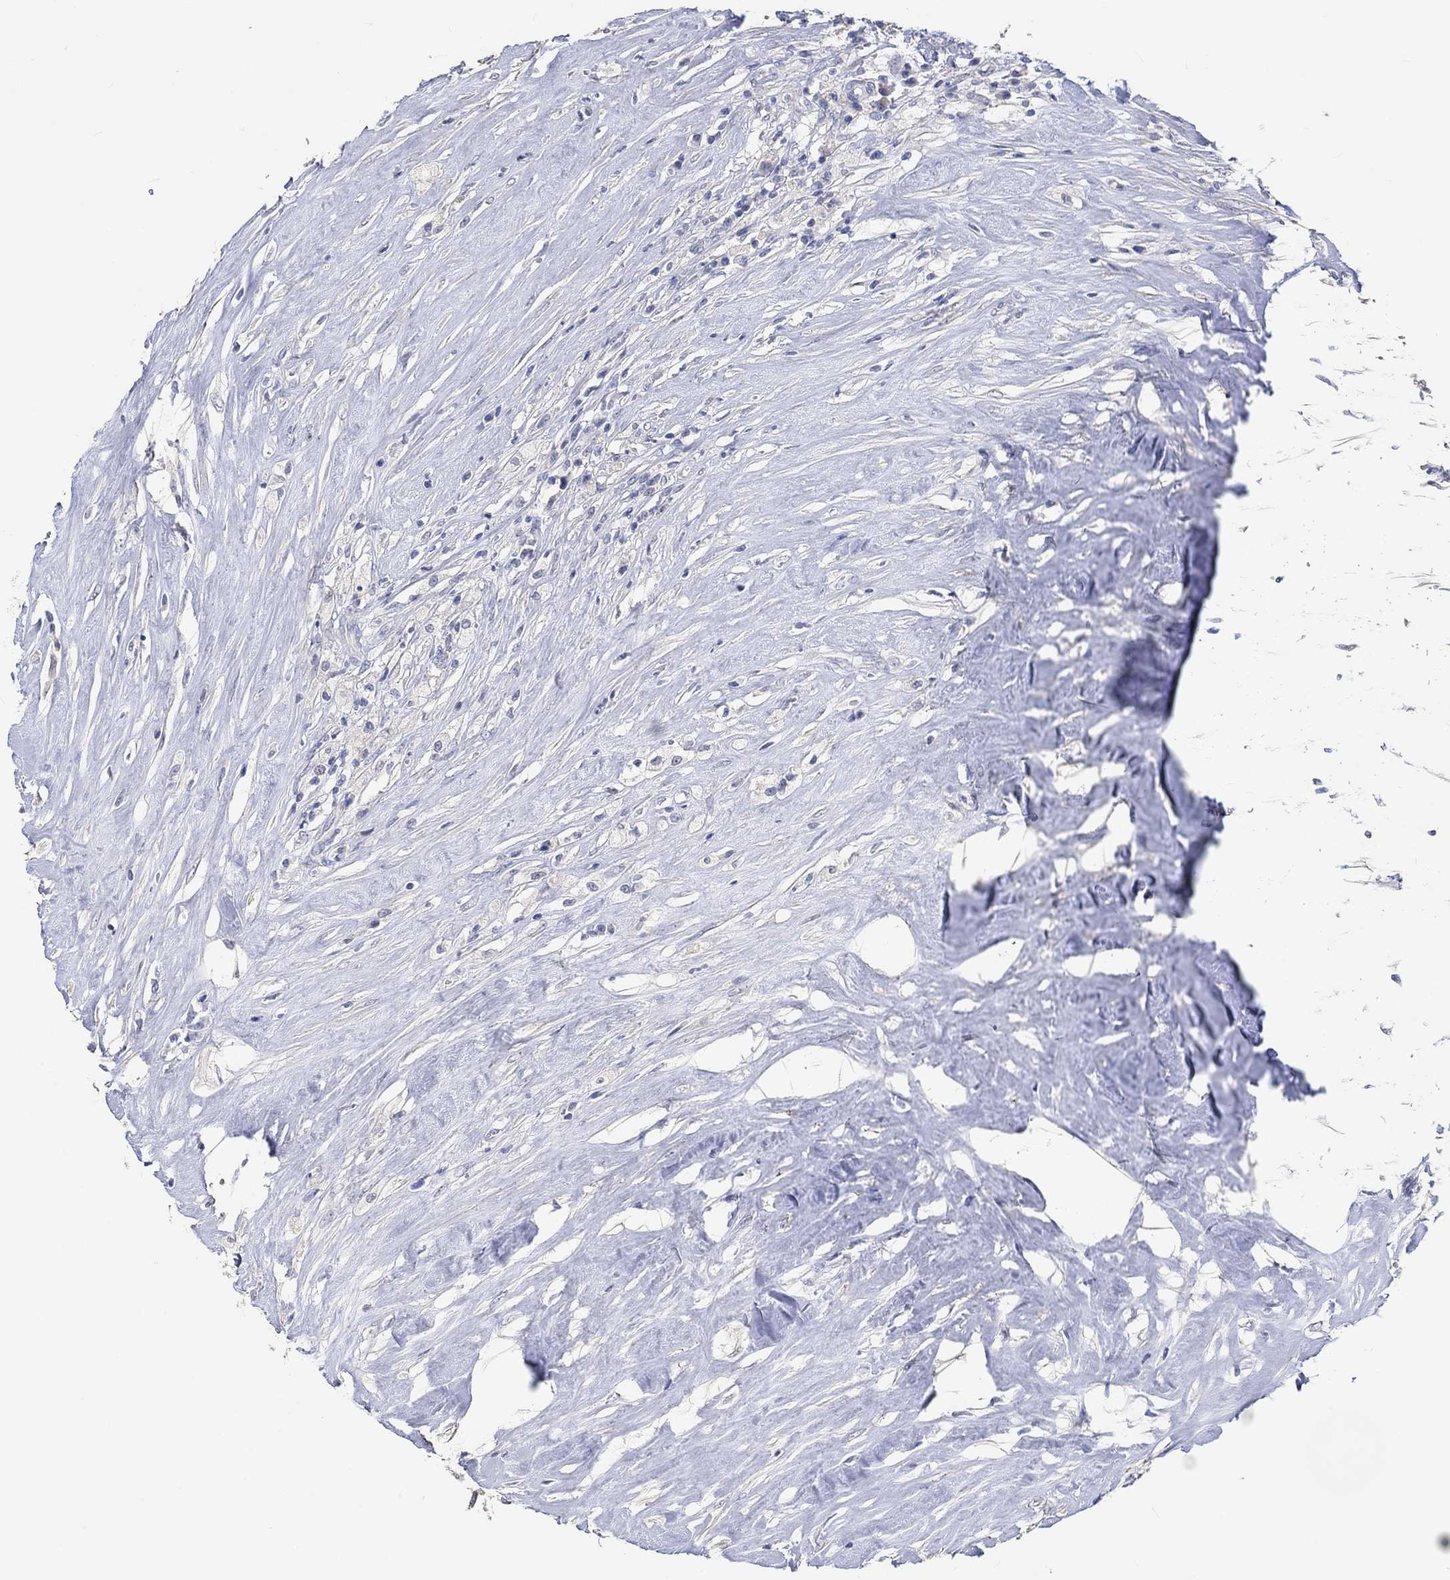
{"staining": {"intensity": "negative", "quantity": "none", "location": "none"}, "tissue": "testis cancer", "cell_type": "Tumor cells", "image_type": "cancer", "snomed": [{"axis": "morphology", "description": "Necrosis, NOS"}, {"axis": "morphology", "description": "Carcinoma, Embryonal, NOS"}, {"axis": "topography", "description": "Testis"}], "caption": "Immunohistochemistry (IHC) of embryonal carcinoma (testis) exhibits no positivity in tumor cells.", "gene": "PNMA5", "patient": {"sex": "male", "age": 19}}